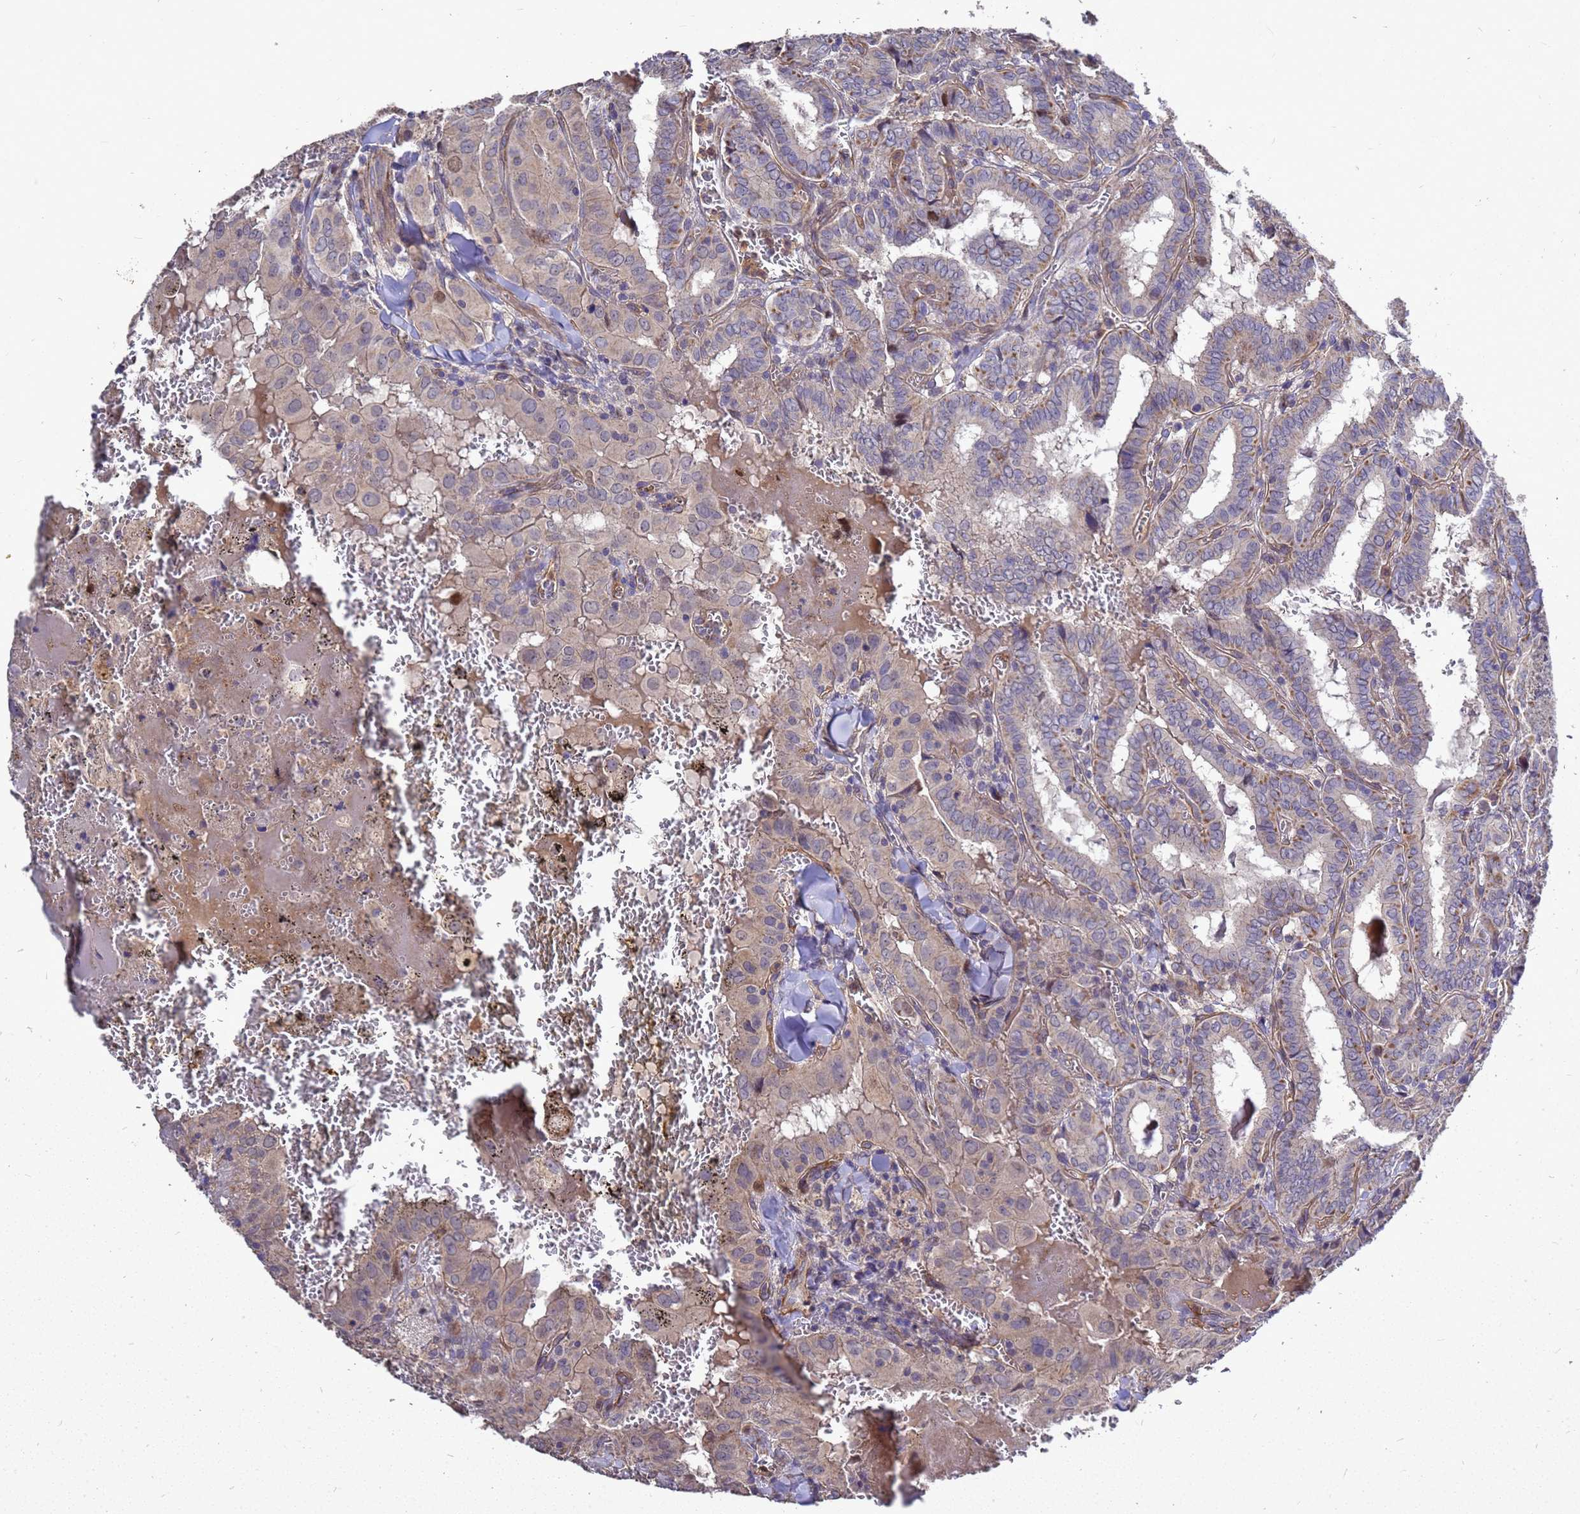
{"staining": {"intensity": "moderate", "quantity": "<25%", "location": "cytoplasmic/membranous"}, "tissue": "thyroid cancer", "cell_type": "Tumor cells", "image_type": "cancer", "snomed": [{"axis": "morphology", "description": "Papillary adenocarcinoma, NOS"}, {"axis": "topography", "description": "Thyroid gland"}], "caption": "Immunohistochemistry (IHC) (DAB (3,3'-diaminobenzidine)) staining of human papillary adenocarcinoma (thyroid) exhibits moderate cytoplasmic/membranous protein positivity in approximately <25% of tumor cells.", "gene": "RSPRY1", "patient": {"sex": "female", "age": 72}}